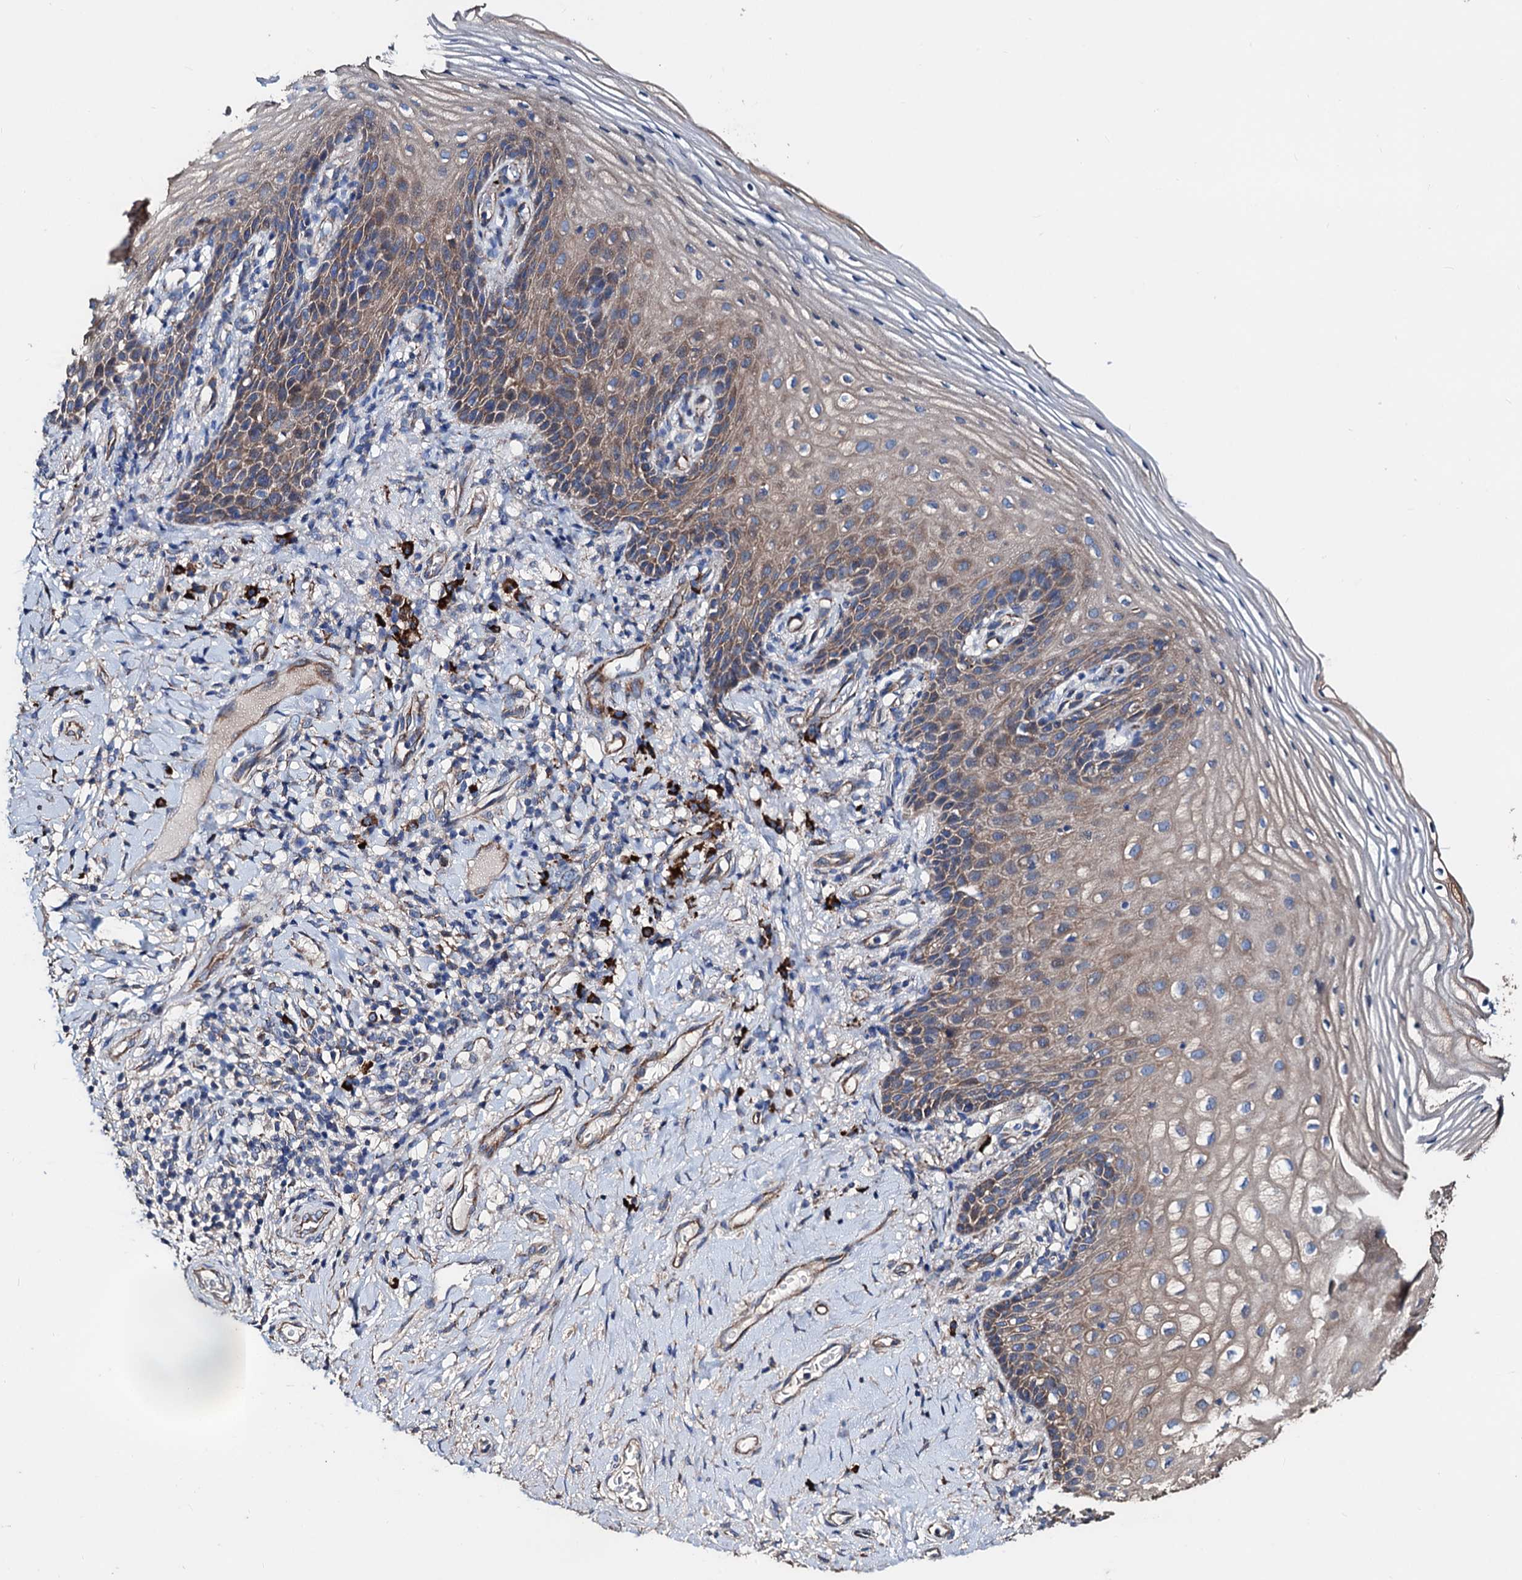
{"staining": {"intensity": "moderate", "quantity": "25%-75%", "location": "cytoplasmic/membranous"}, "tissue": "vagina", "cell_type": "Squamous epithelial cells", "image_type": "normal", "snomed": [{"axis": "morphology", "description": "Normal tissue, NOS"}, {"axis": "topography", "description": "Vagina"}], "caption": "High-magnification brightfield microscopy of unremarkable vagina stained with DAB (brown) and counterstained with hematoxylin (blue). squamous epithelial cells exhibit moderate cytoplasmic/membranous staining is seen in about25%-75% of cells.", "gene": "AKAP11", "patient": {"sex": "female", "age": 60}}